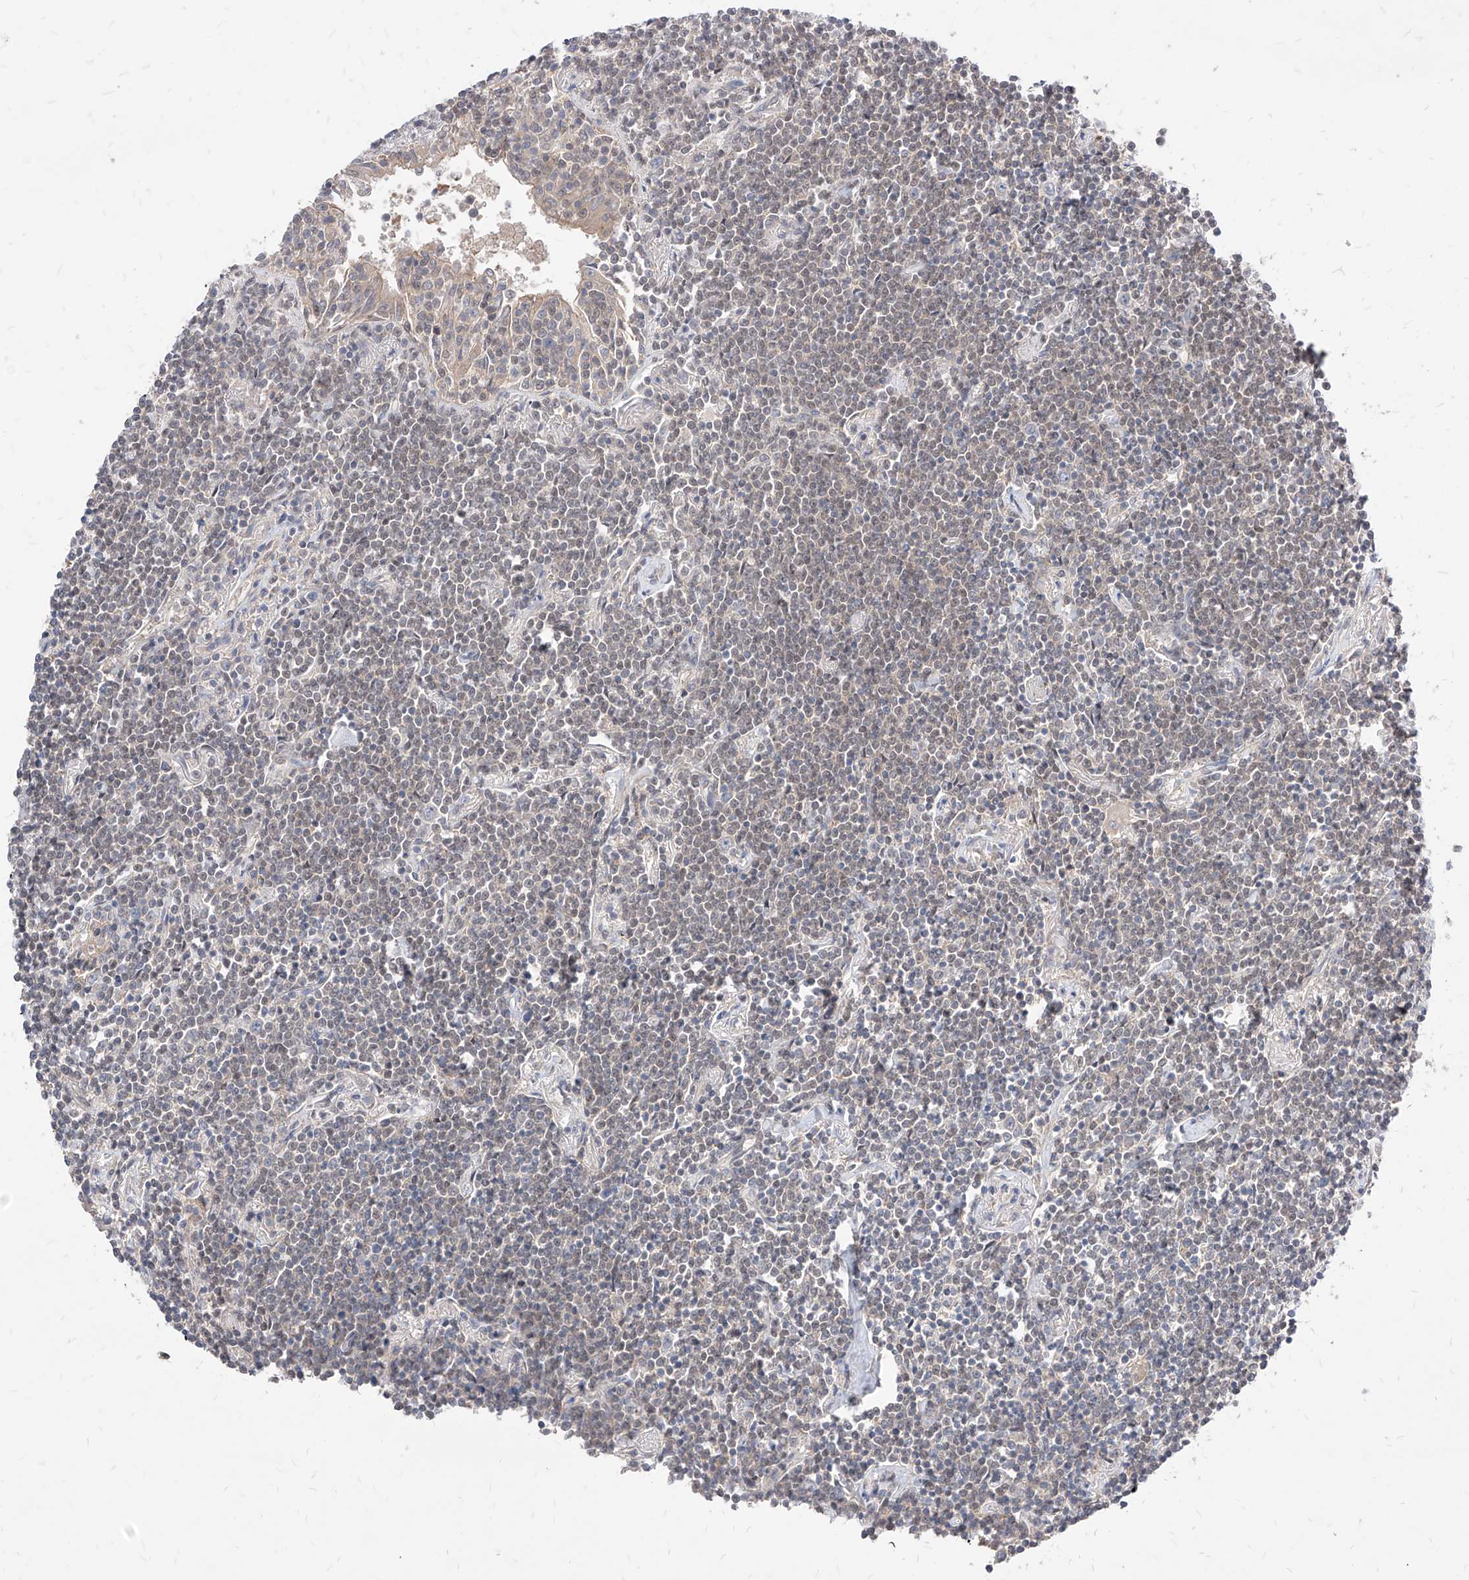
{"staining": {"intensity": "weak", "quantity": "<25%", "location": "nuclear"}, "tissue": "lymphoma", "cell_type": "Tumor cells", "image_type": "cancer", "snomed": [{"axis": "morphology", "description": "Malignant lymphoma, non-Hodgkin's type, Low grade"}, {"axis": "topography", "description": "Lung"}], "caption": "Tumor cells are negative for brown protein staining in malignant lymphoma, non-Hodgkin's type (low-grade).", "gene": "TSNAX", "patient": {"sex": "female", "age": 71}}